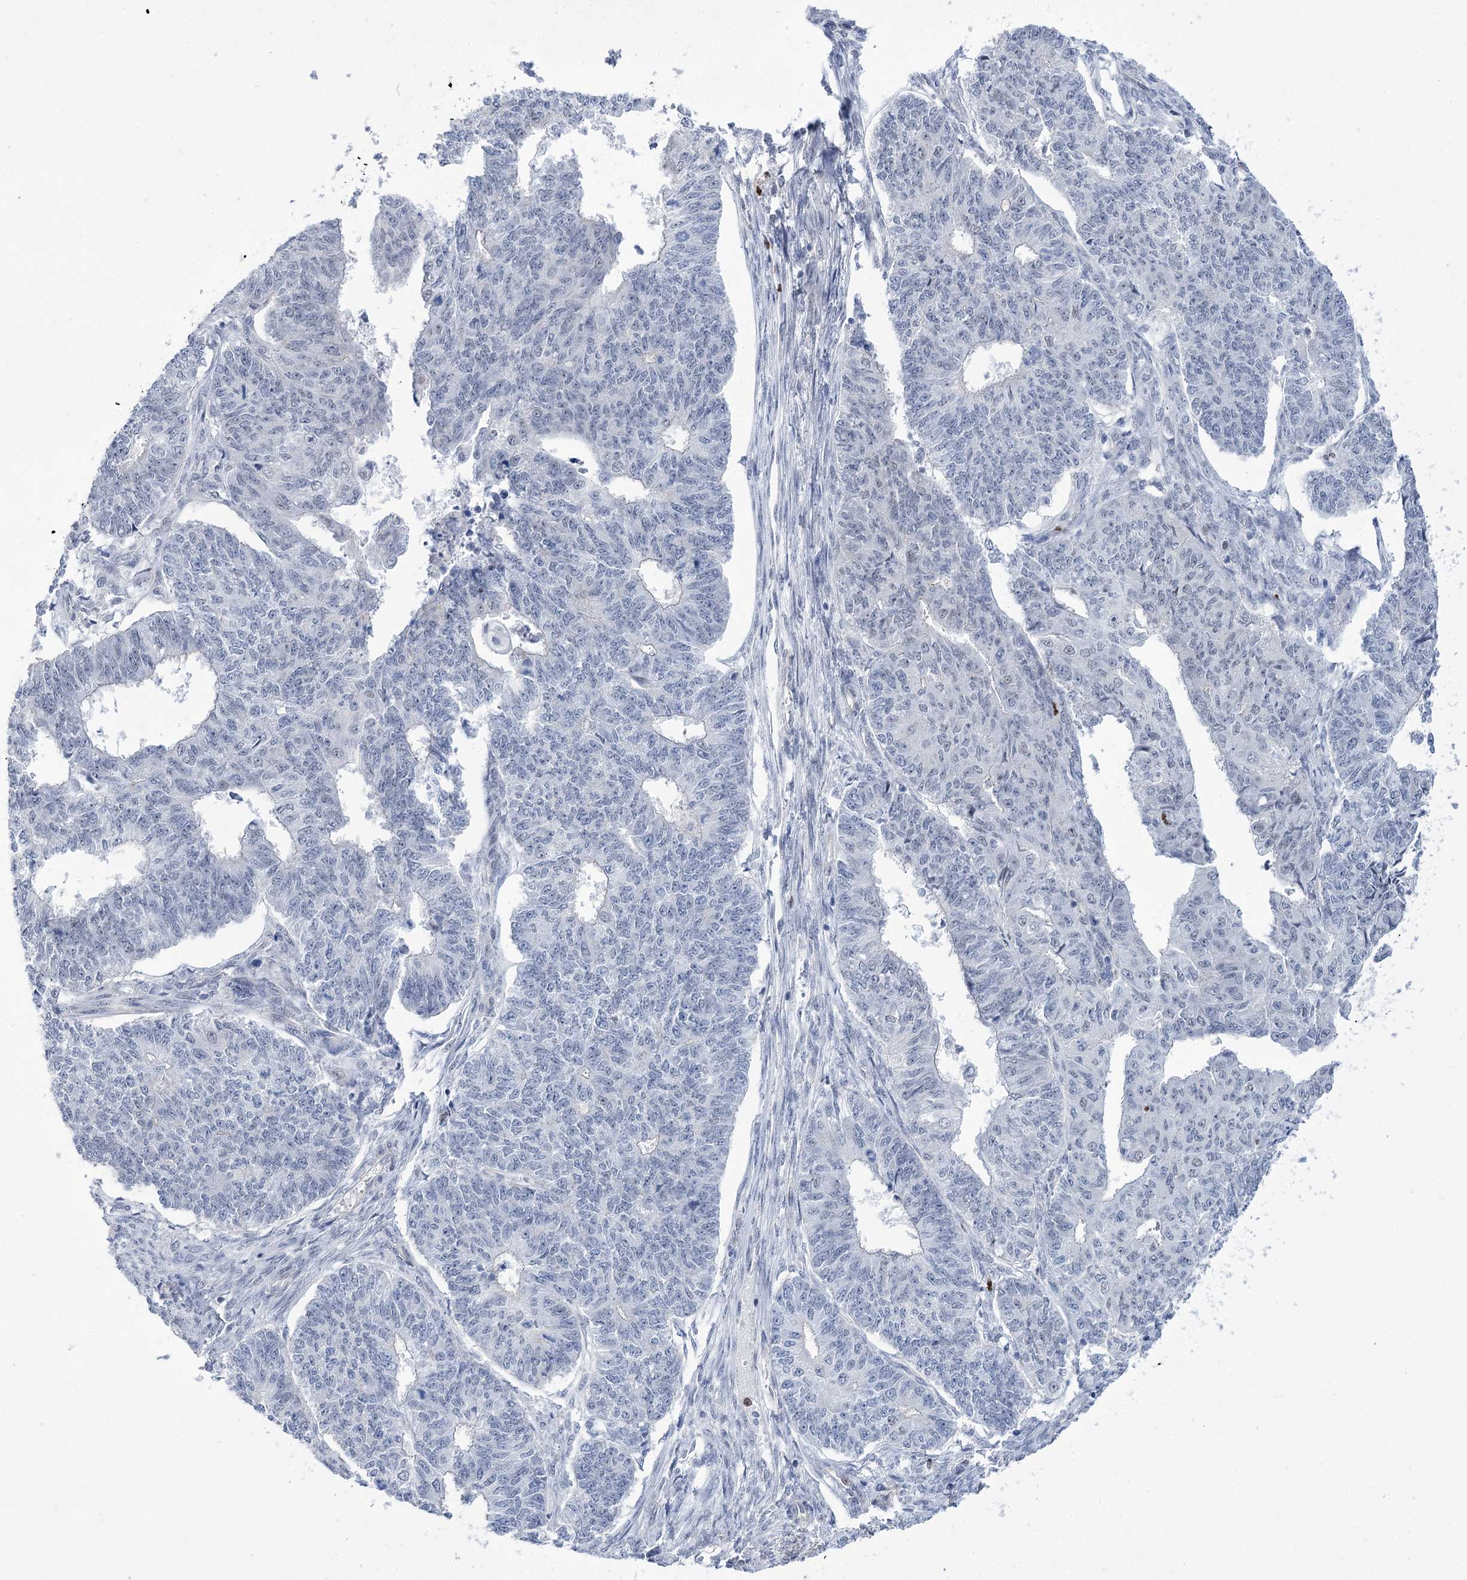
{"staining": {"intensity": "negative", "quantity": "none", "location": "none"}, "tissue": "endometrial cancer", "cell_type": "Tumor cells", "image_type": "cancer", "snomed": [{"axis": "morphology", "description": "Adenocarcinoma, NOS"}, {"axis": "topography", "description": "Endometrium"}], "caption": "IHC histopathology image of neoplastic tissue: adenocarcinoma (endometrial) stained with DAB (3,3'-diaminobenzidine) shows no significant protein expression in tumor cells. (Stains: DAB immunohistochemistry (IHC) with hematoxylin counter stain, Microscopy: brightfield microscopy at high magnification).", "gene": "THAP6", "patient": {"sex": "female", "age": 32}}